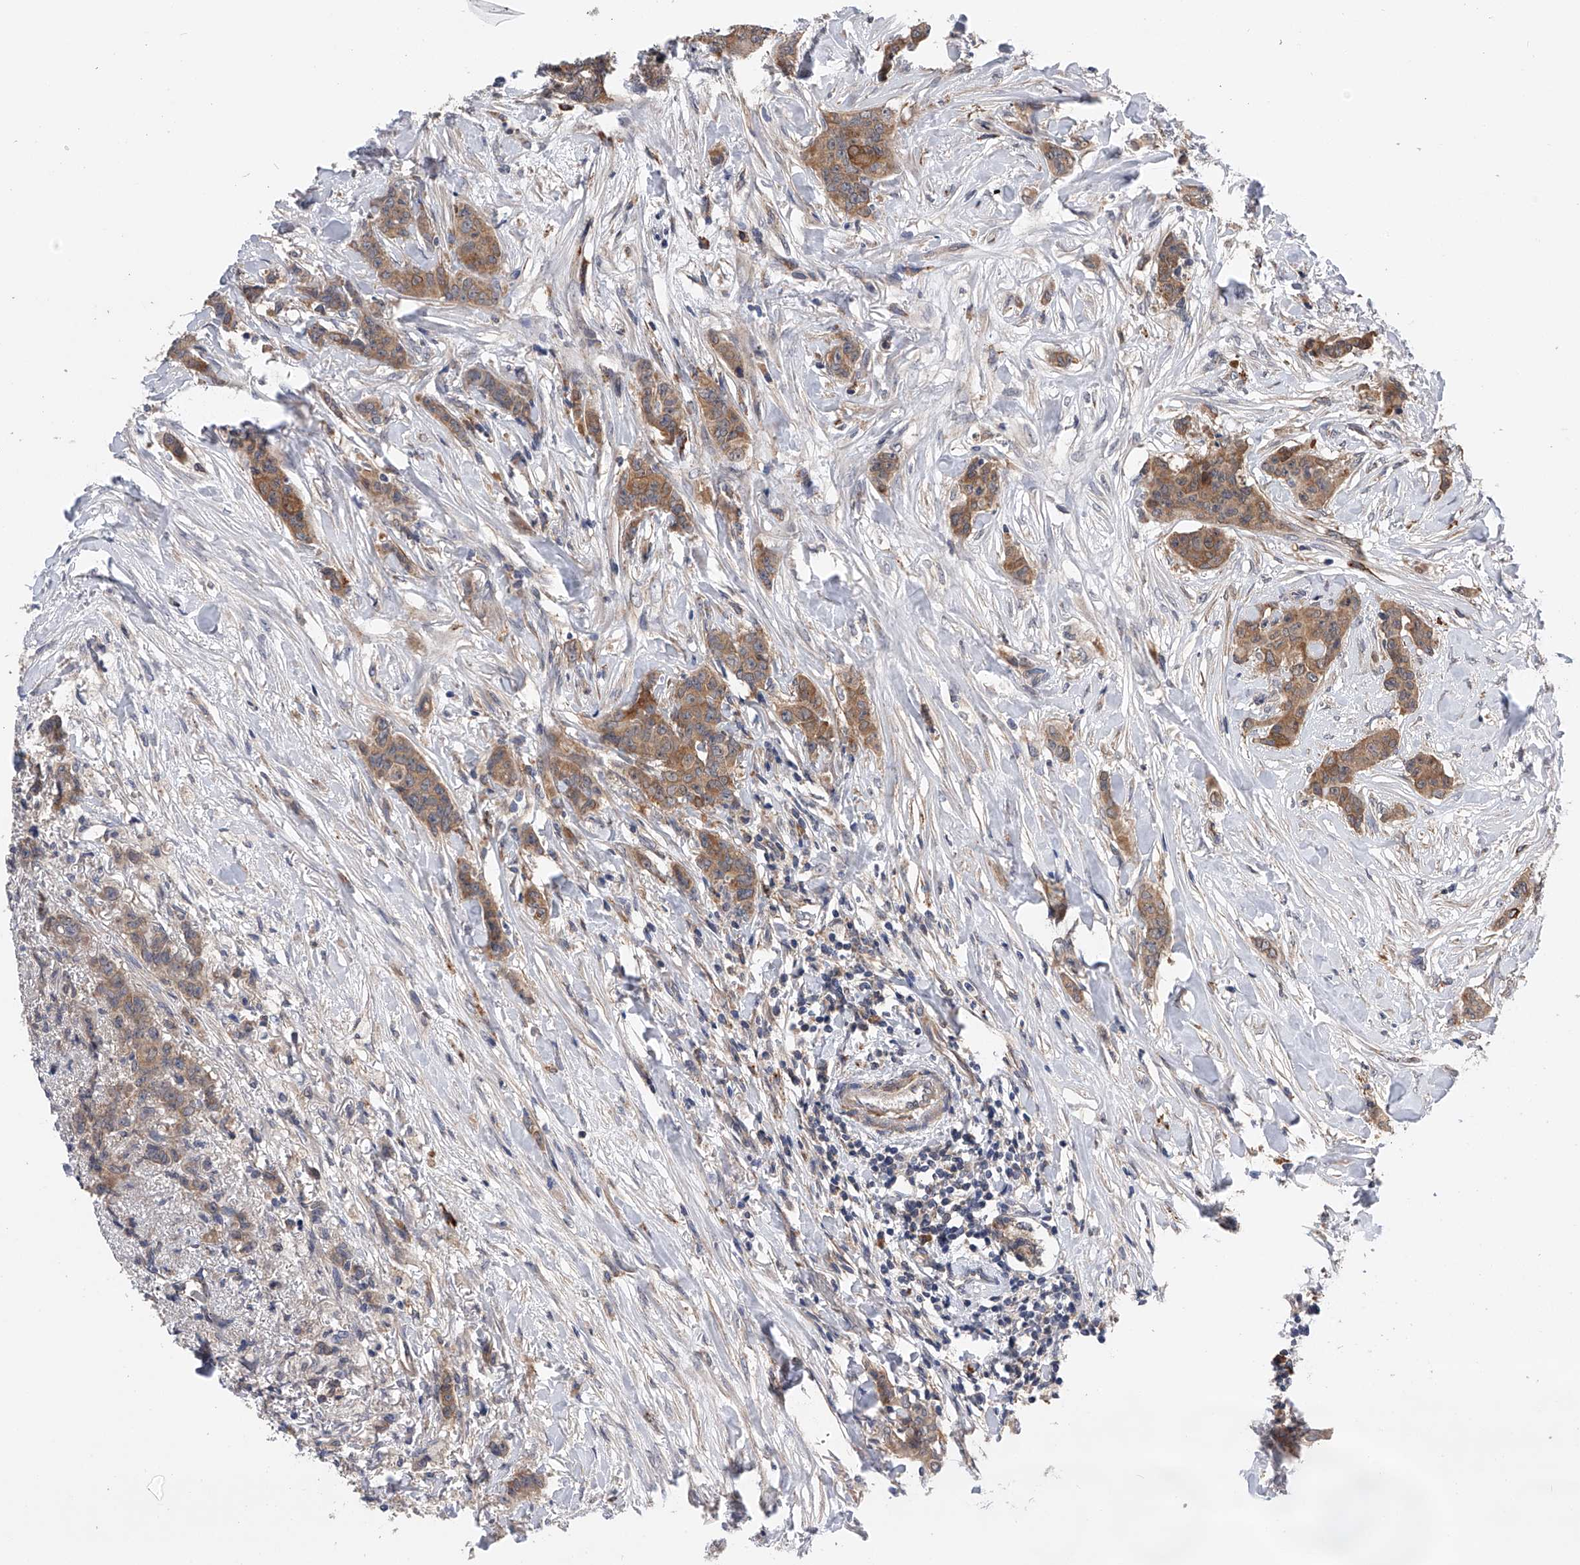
{"staining": {"intensity": "moderate", "quantity": ">75%", "location": "cytoplasmic/membranous"}, "tissue": "breast cancer", "cell_type": "Tumor cells", "image_type": "cancer", "snomed": [{"axis": "morphology", "description": "Duct carcinoma"}, {"axis": "topography", "description": "Breast"}], "caption": "Immunohistochemistry (IHC) staining of breast cancer (intraductal carcinoma), which shows medium levels of moderate cytoplasmic/membranous expression in approximately >75% of tumor cells indicating moderate cytoplasmic/membranous protein positivity. The staining was performed using DAB (brown) for protein detection and nuclei were counterstained in hematoxylin (blue).", "gene": "SPOCK1", "patient": {"sex": "female", "age": 40}}